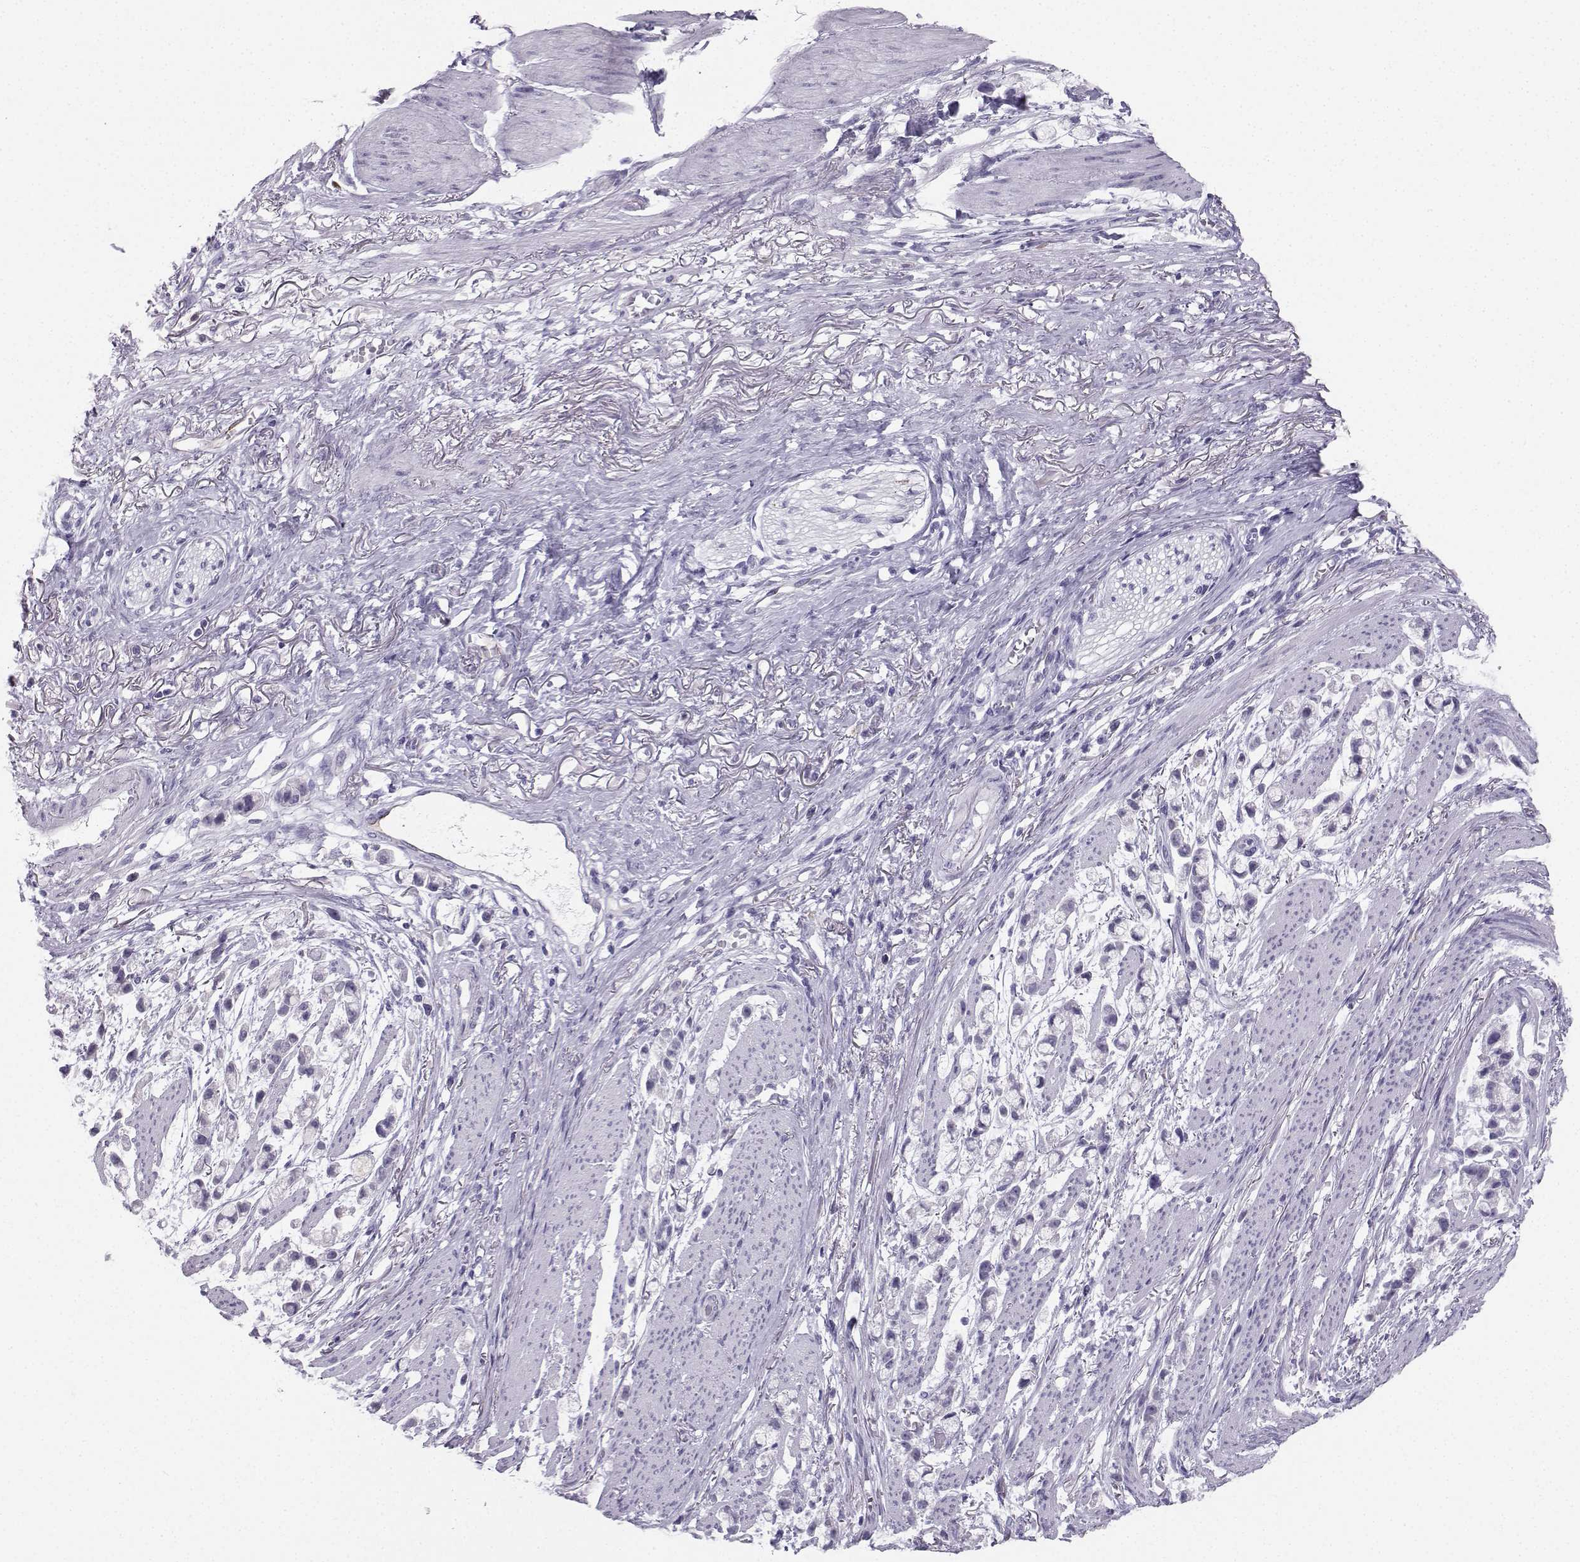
{"staining": {"intensity": "negative", "quantity": "none", "location": "none"}, "tissue": "stomach cancer", "cell_type": "Tumor cells", "image_type": "cancer", "snomed": [{"axis": "morphology", "description": "Adenocarcinoma, NOS"}, {"axis": "topography", "description": "Stomach"}], "caption": "Tumor cells show no significant expression in stomach cancer.", "gene": "IQCD", "patient": {"sex": "female", "age": 81}}